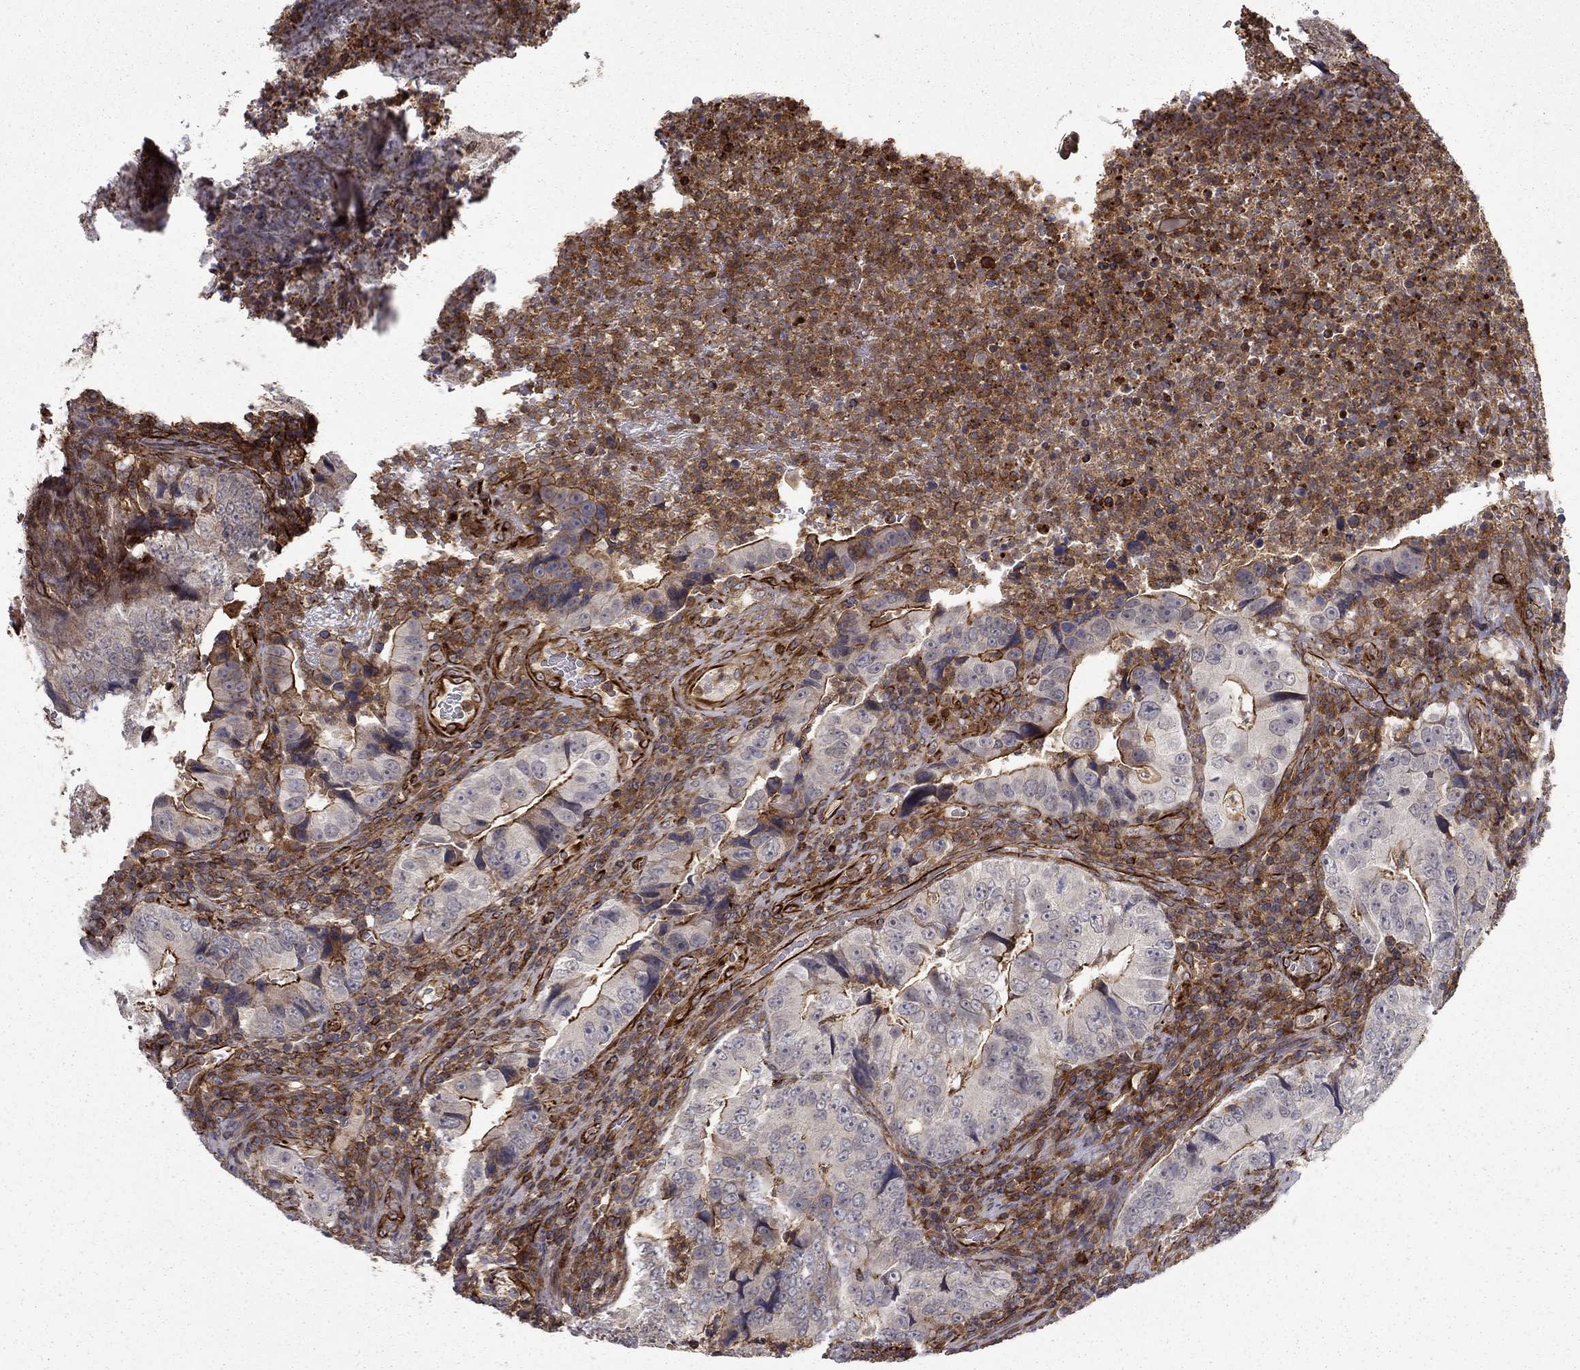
{"staining": {"intensity": "strong", "quantity": "<25%", "location": "cytoplasmic/membranous"}, "tissue": "colorectal cancer", "cell_type": "Tumor cells", "image_type": "cancer", "snomed": [{"axis": "morphology", "description": "Adenocarcinoma, NOS"}, {"axis": "topography", "description": "Colon"}], "caption": "Immunohistochemical staining of adenocarcinoma (colorectal) reveals medium levels of strong cytoplasmic/membranous positivity in approximately <25% of tumor cells. The protein is shown in brown color, while the nuclei are stained blue.", "gene": "ADM", "patient": {"sex": "female", "age": 72}}